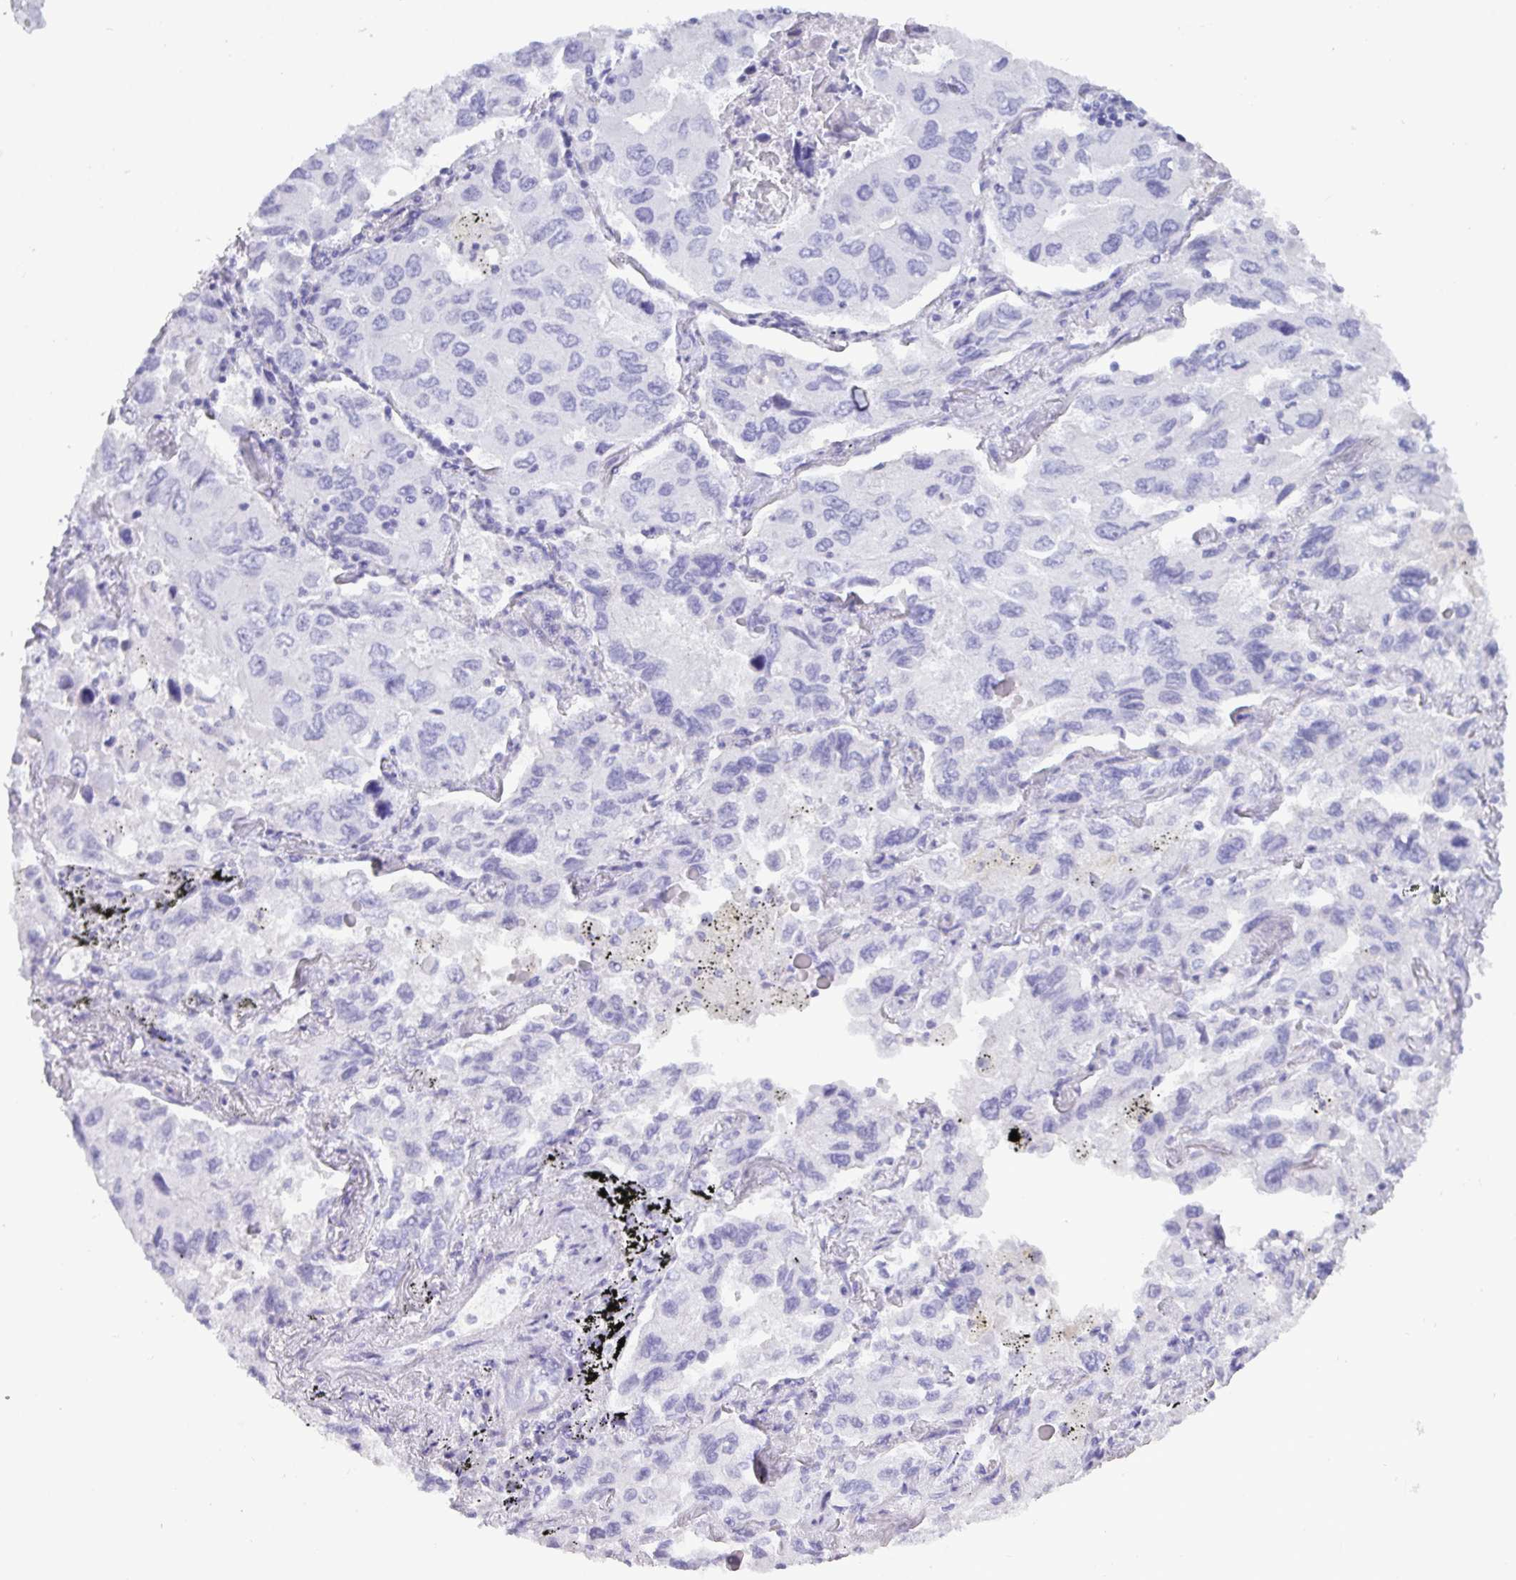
{"staining": {"intensity": "negative", "quantity": "none", "location": "none"}, "tissue": "lung cancer", "cell_type": "Tumor cells", "image_type": "cancer", "snomed": [{"axis": "morphology", "description": "Adenocarcinoma, NOS"}, {"axis": "topography", "description": "Lung"}], "caption": "This is an IHC image of human lung cancer. There is no positivity in tumor cells.", "gene": "C4orf33", "patient": {"sex": "male", "age": 64}}